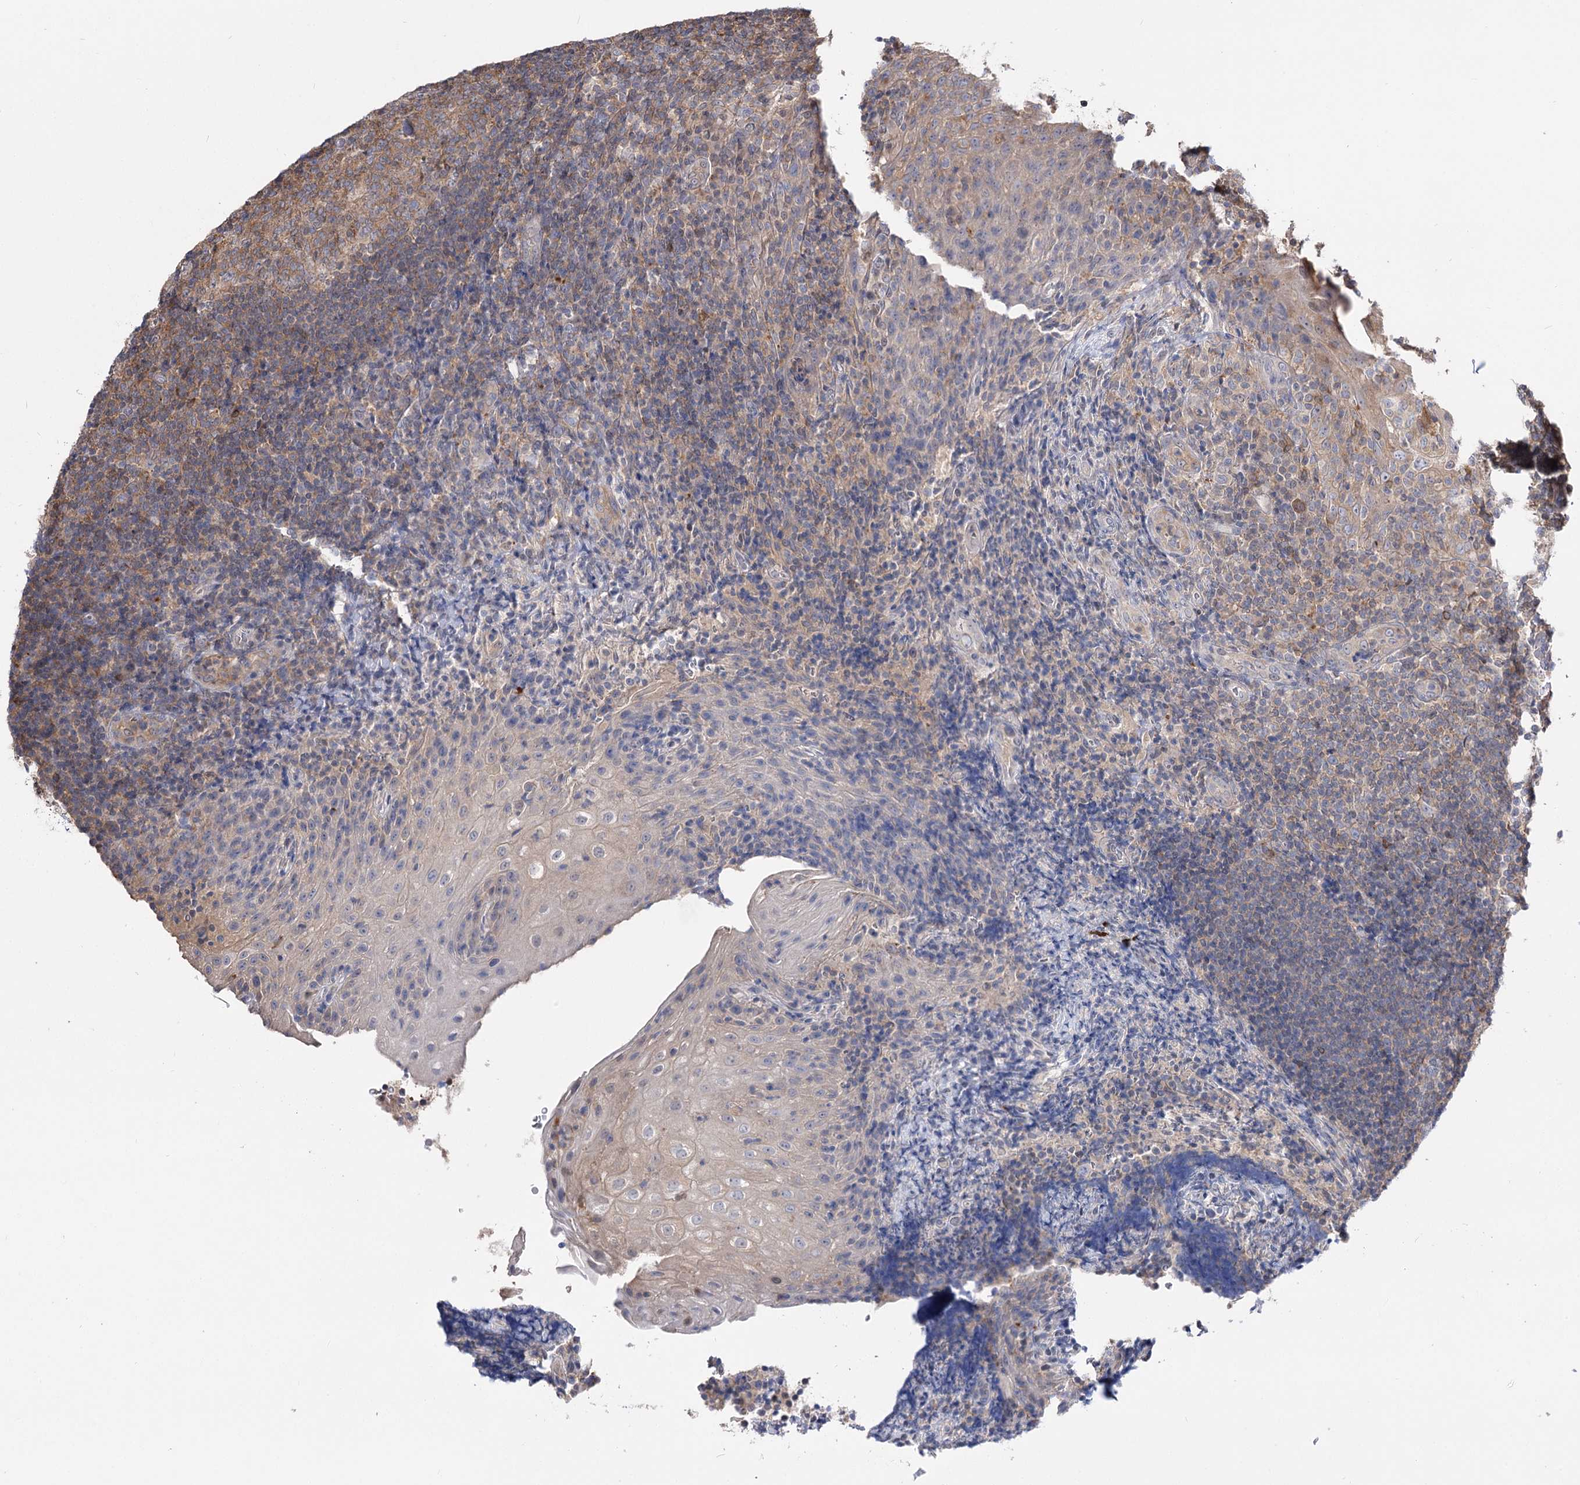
{"staining": {"intensity": "moderate", "quantity": ">75%", "location": "cytoplasmic/membranous"}, "tissue": "tonsil", "cell_type": "Germinal center cells", "image_type": "normal", "snomed": [{"axis": "morphology", "description": "Normal tissue, NOS"}, {"axis": "topography", "description": "Tonsil"}], "caption": "This is a micrograph of IHC staining of normal tonsil, which shows moderate expression in the cytoplasmic/membranous of germinal center cells.", "gene": "UGP2", "patient": {"sex": "male", "age": 37}}